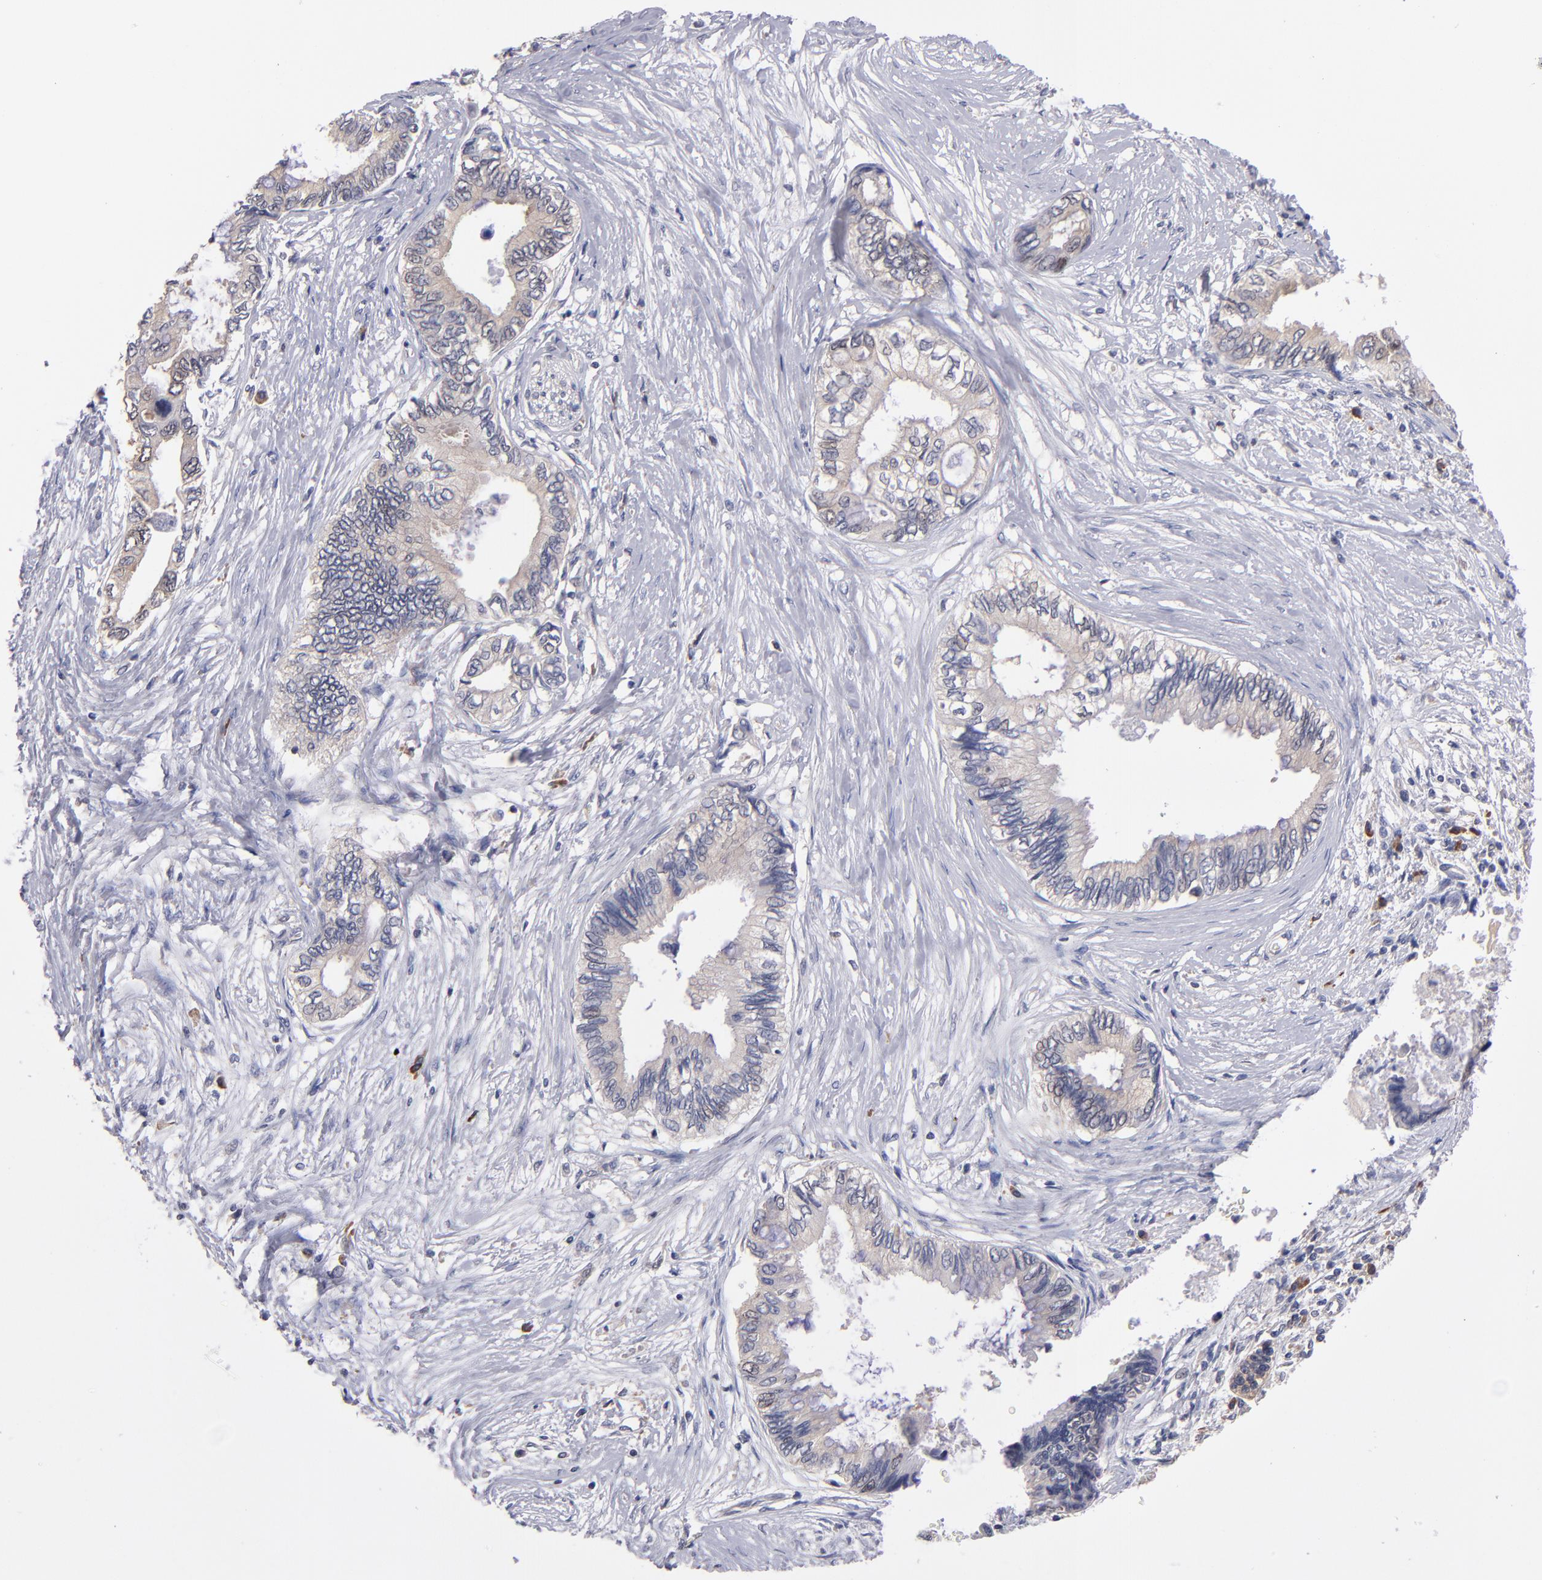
{"staining": {"intensity": "weak", "quantity": "25%-75%", "location": "cytoplasmic/membranous"}, "tissue": "pancreatic cancer", "cell_type": "Tumor cells", "image_type": "cancer", "snomed": [{"axis": "morphology", "description": "Adenocarcinoma, NOS"}, {"axis": "topography", "description": "Pancreas"}], "caption": "Pancreatic cancer (adenocarcinoma) tissue displays weak cytoplasmic/membranous positivity in about 25%-75% of tumor cells, visualized by immunohistochemistry.", "gene": "EIF3L", "patient": {"sex": "female", "age": 66}}